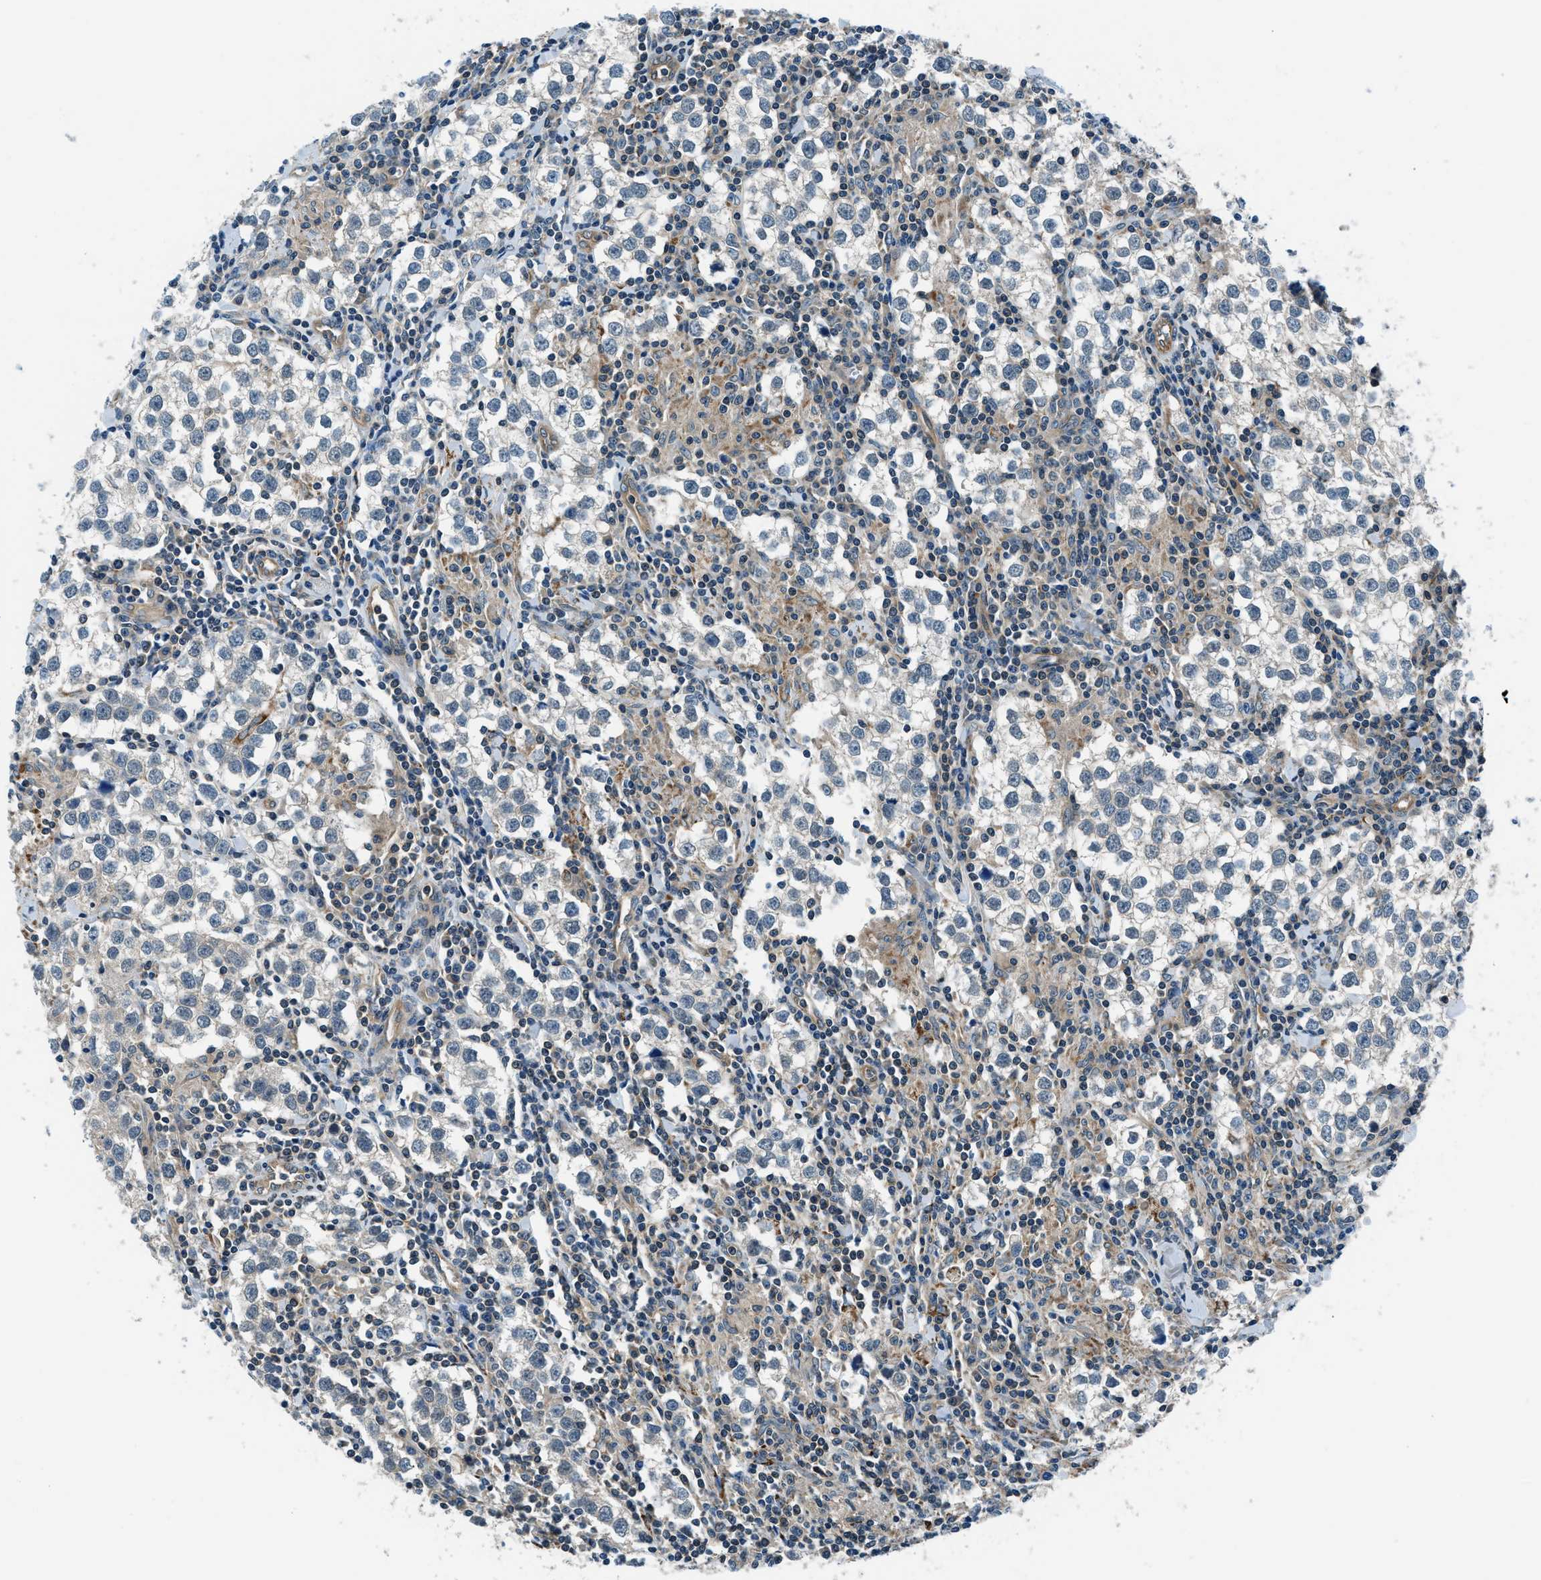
{"staining": {"intensity": "negative", "quantity": "none", "location": "none"}, "tissue": "testis cancer", "cell_type": "Tumor cells", "image_type": "cancer", "snomed": [{"axis": "morphology", "description": "Seminoma, NOS"}, {"axis": "morphology", "description": "Carcinoma, Embryonal, NOS"}, {"axis": "topography", "description": "Testis"}], "caption": "Tumor cells show no significant staining in testis cancer (seminoma).", "gene": "SLC19A2", "patient": {"sex": "male", "age": 36}}